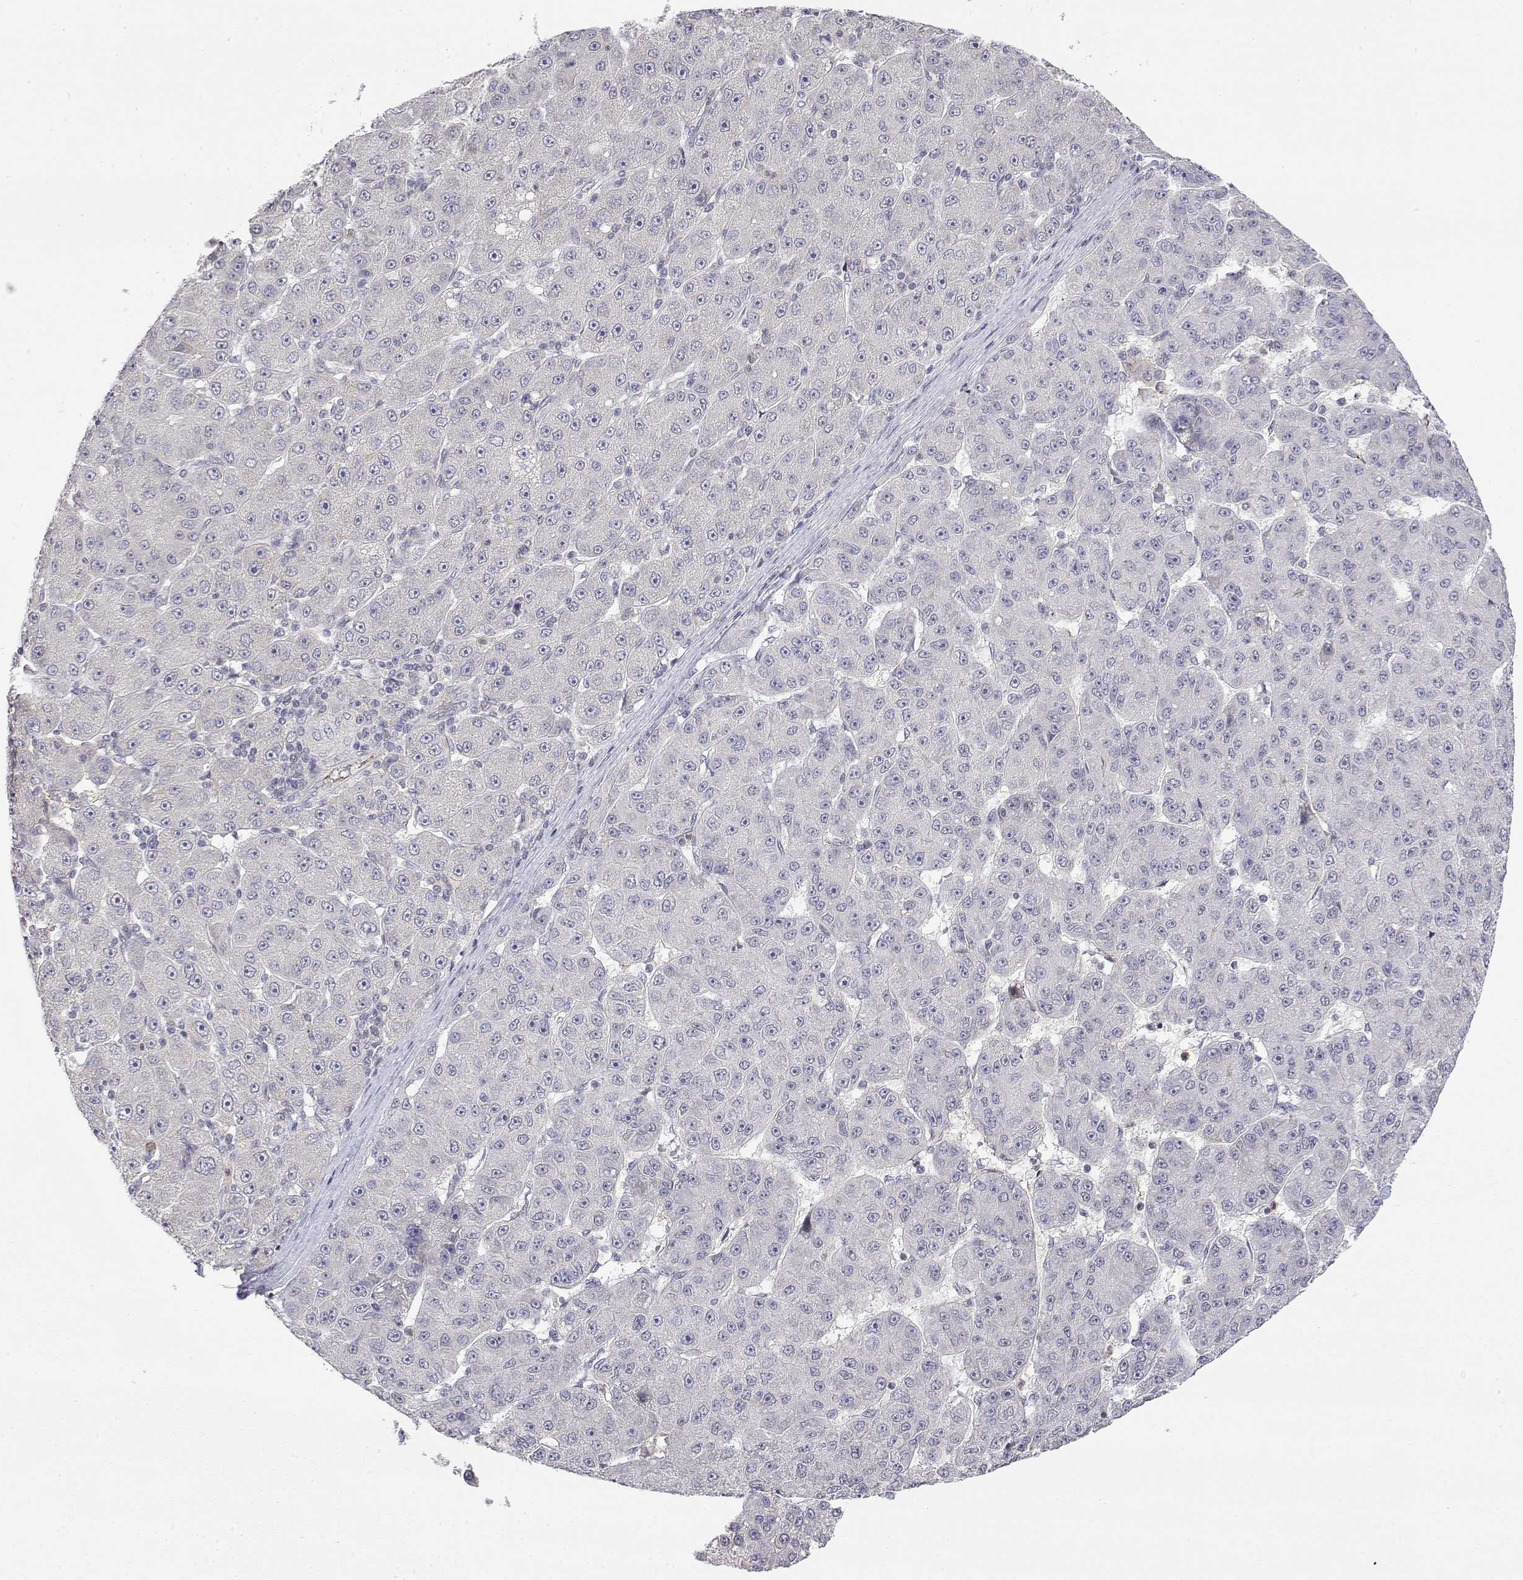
{"staining": {"intensity": "negative", "quantity": "none", "location": "none"}, "tissue": "liver cancer", "cell_type": "Tumor cells", "image_type": "cancer", "snomed": [{"axis": "morphology", "description": "Carcinoma, Hepatocellular, NOS"}, {"axis": "topography", "description": "Liver"}], "caption": "High magnification brightfield microscopy of liver hepatocellular carcinoma stained with DAB (3,3'-diaminobenzidine) (brown) and counterstained with hematoxylin (blue): tumor cells show no significant staining. (Brightfield microscopy of DAB IHC at high magnification).", "gene": "IGFBP4", "patient": {"sex": "male", "age": 67}}